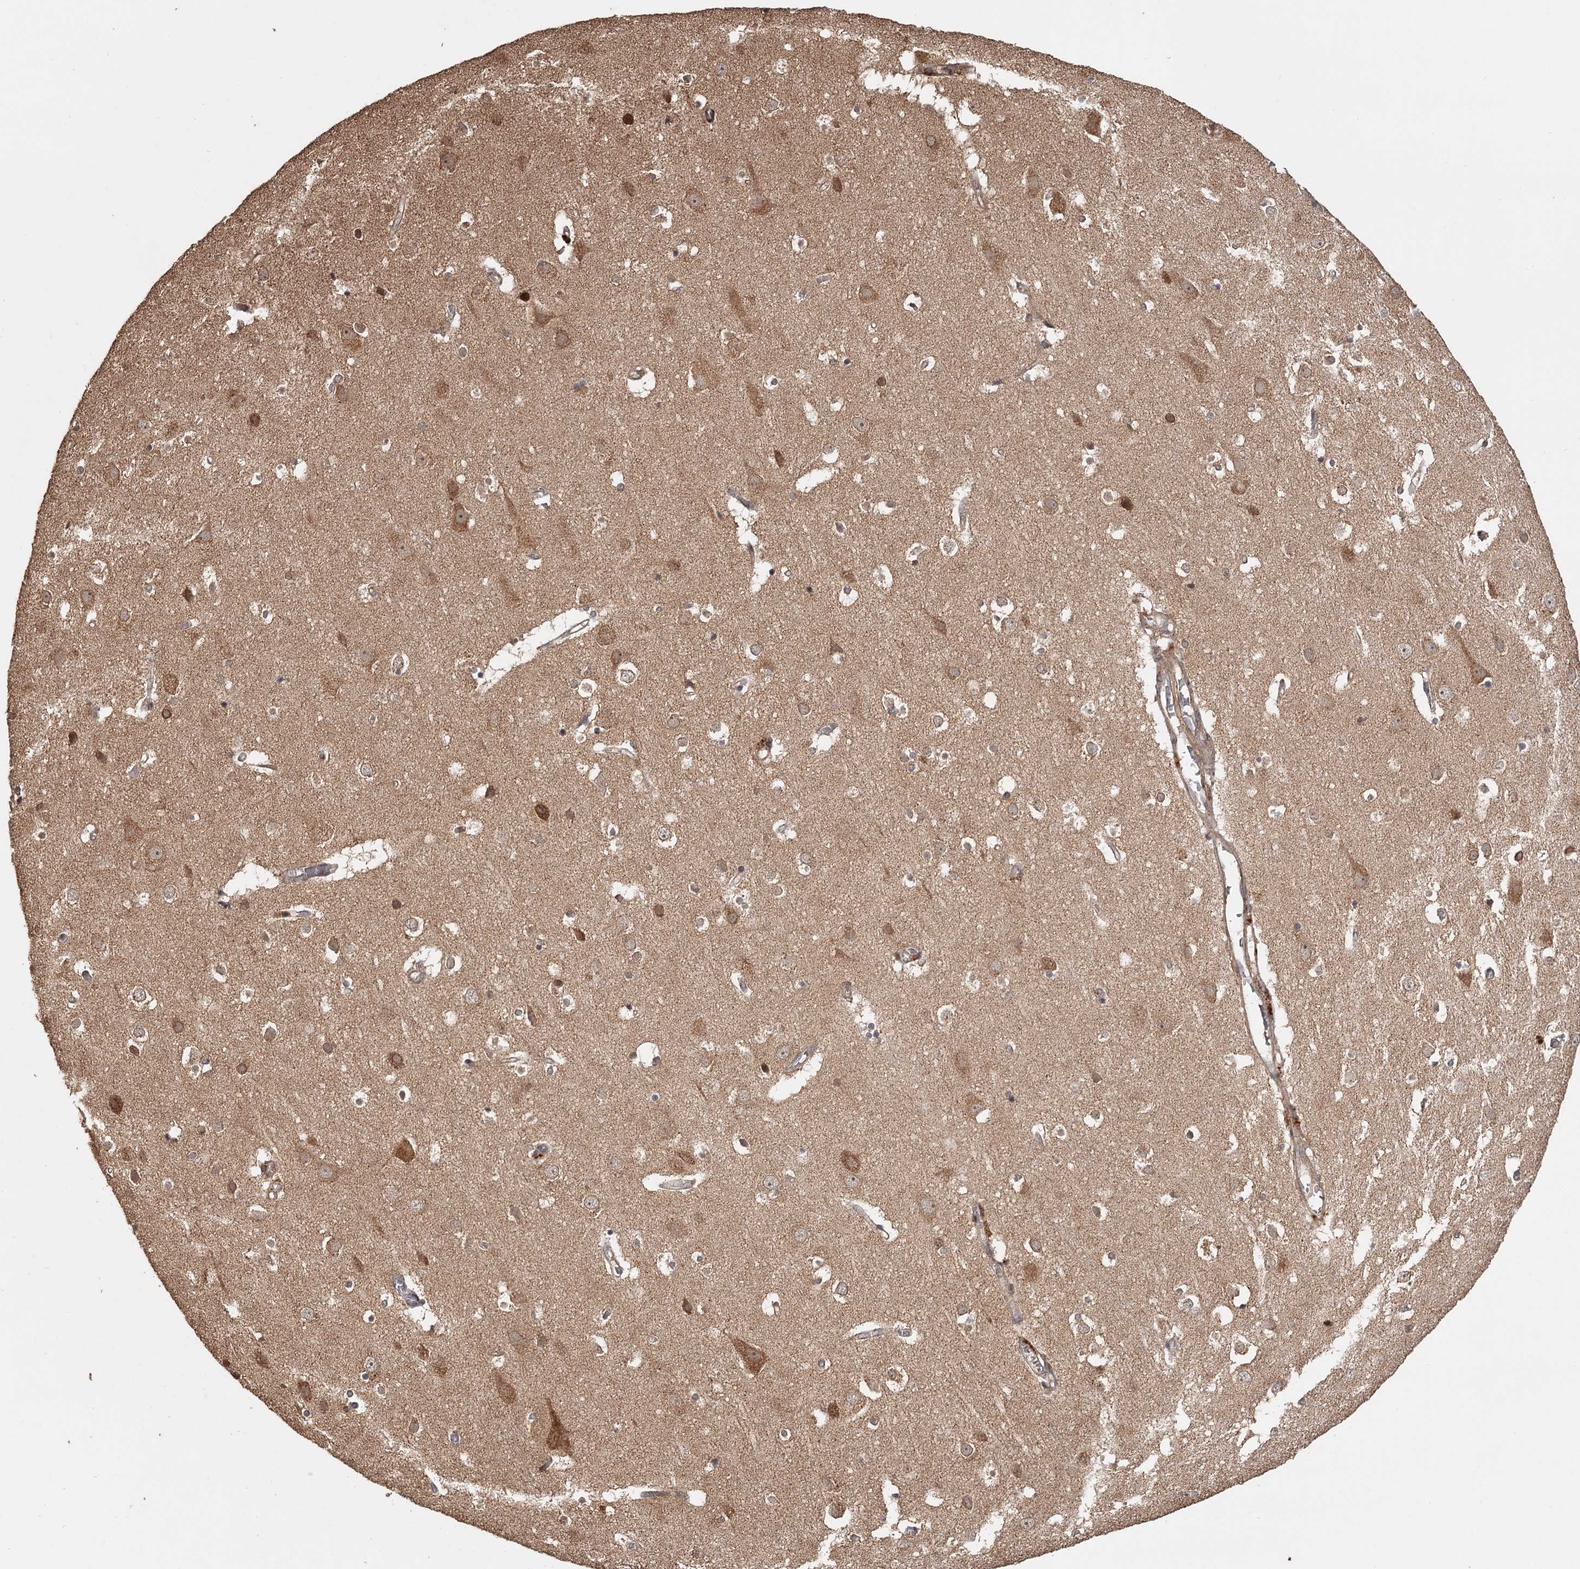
{"staining": {"intensity": "moderate", "quantity": ">75%", "location": "cytoplasmic/membranous"}, "tissue": "cerebral cortex", "cell_type": "Endothelial cells", "image_type": "normal", "snomed": [{"axis": "morphology", "description": "Normal tissue, NOS"}, {"axis": "topography", "description": "Cerebral cortex"}], "caption": "A brown stain labels moderate cytoplasmic/membranous positivity of a protein in endothelial cells of unremarkable cerebral cortex.", "gene": "FAXC", "patient": {"sex": "male", "age": 54}}